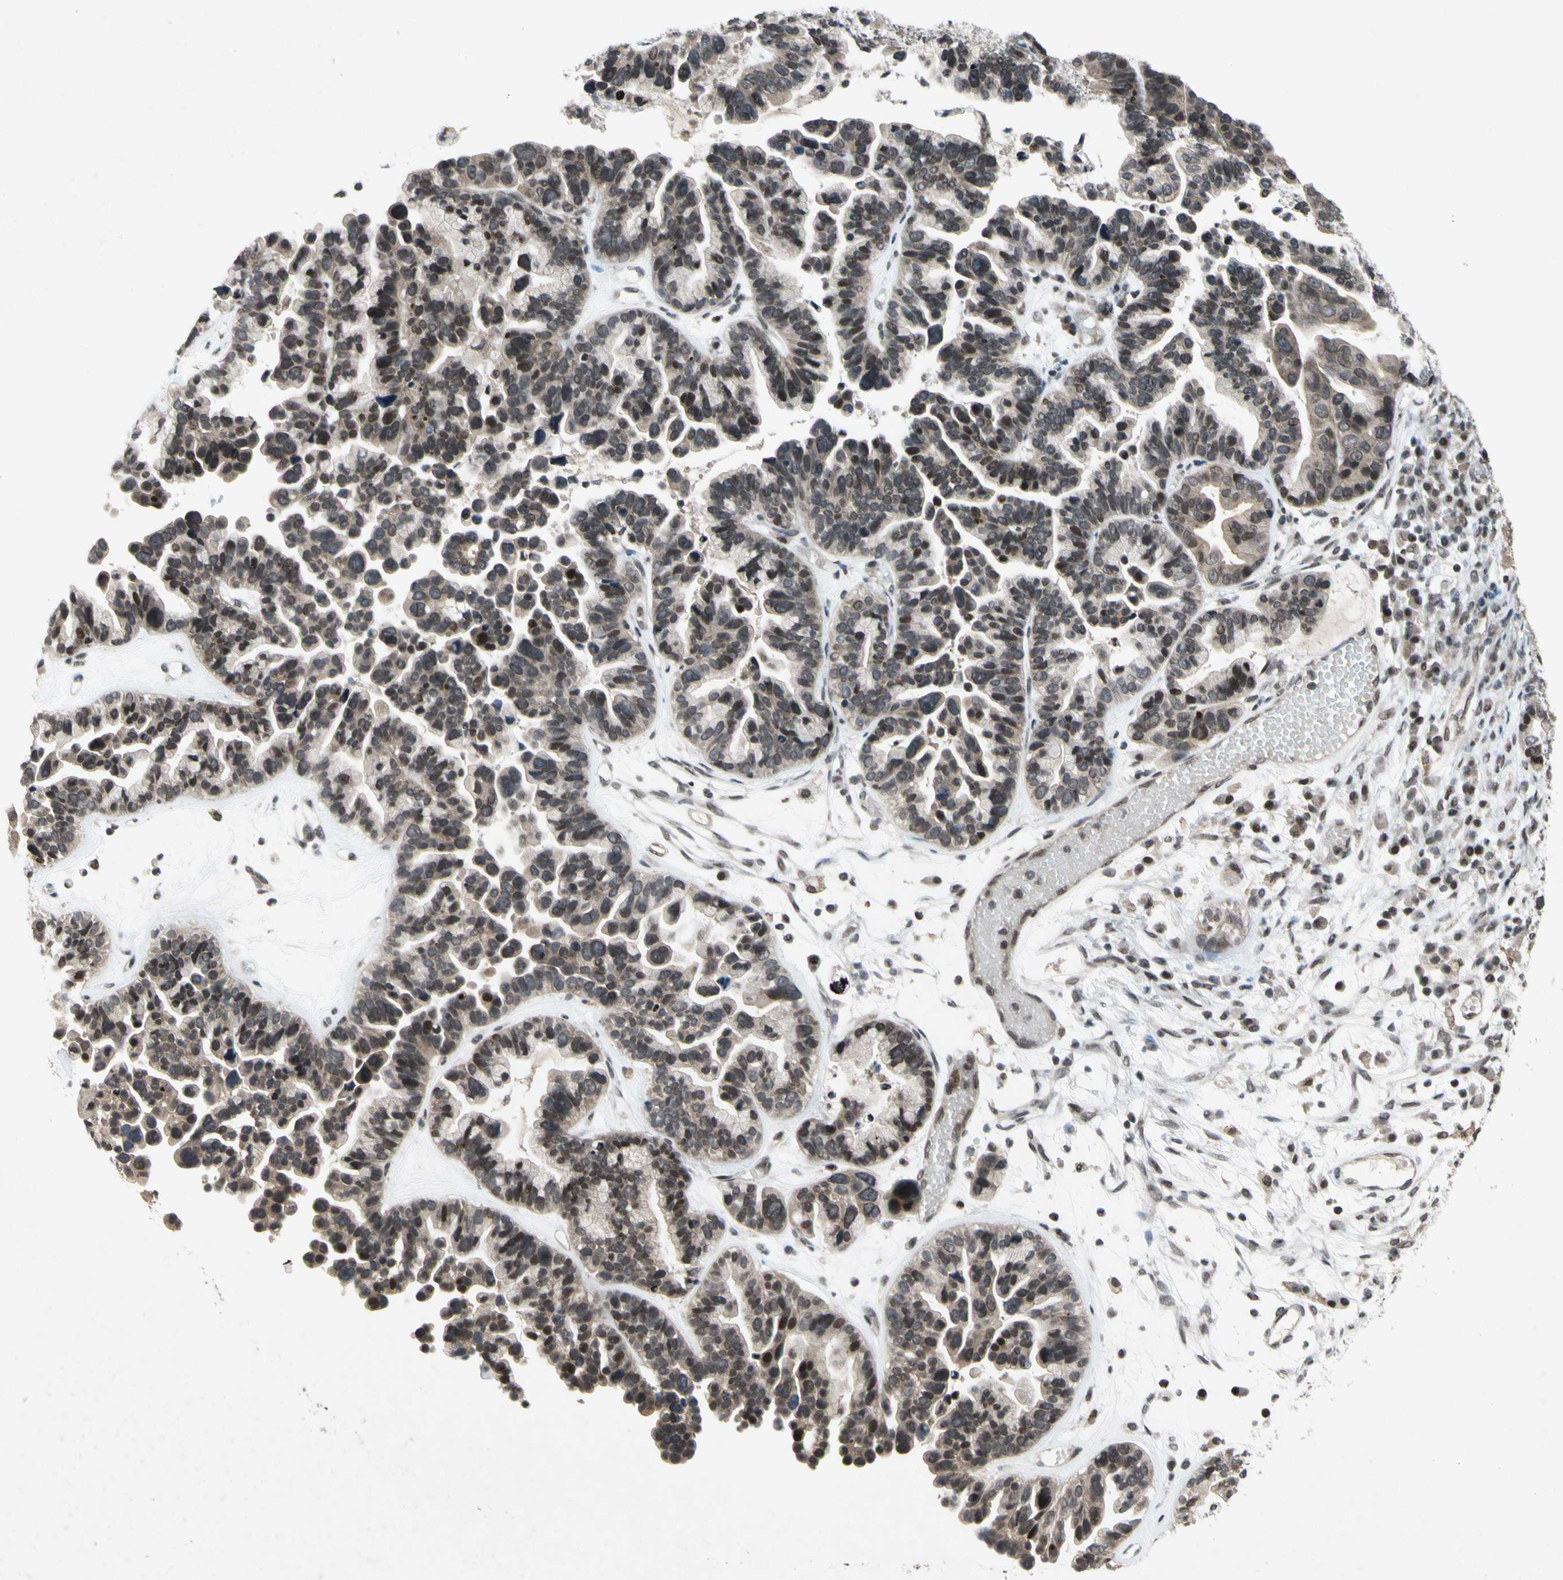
{"staining": {"intensity": "weak", "quantity": ">75%", "location": "cytoplasmic/membranous,nuclear"}, "tissue": "ovarian cancer", "cell_type": "Tumor cells", "image_type": "cancer", "snomed": [{"axis": "morphology", "description": "Cystadenocarcinoma, serous, NOS"}, {"axis": "topography", "description": "Ovary"}], "caption": "A micrograph of human ovarian cancer (serous cystadenocarcinoma) stained for a protein shows weak cytoplasmic/membranous and nuclear brown staining in tumor cells.", "gene": "XPO1", "patient": {"sex": "female", "age": 56}}